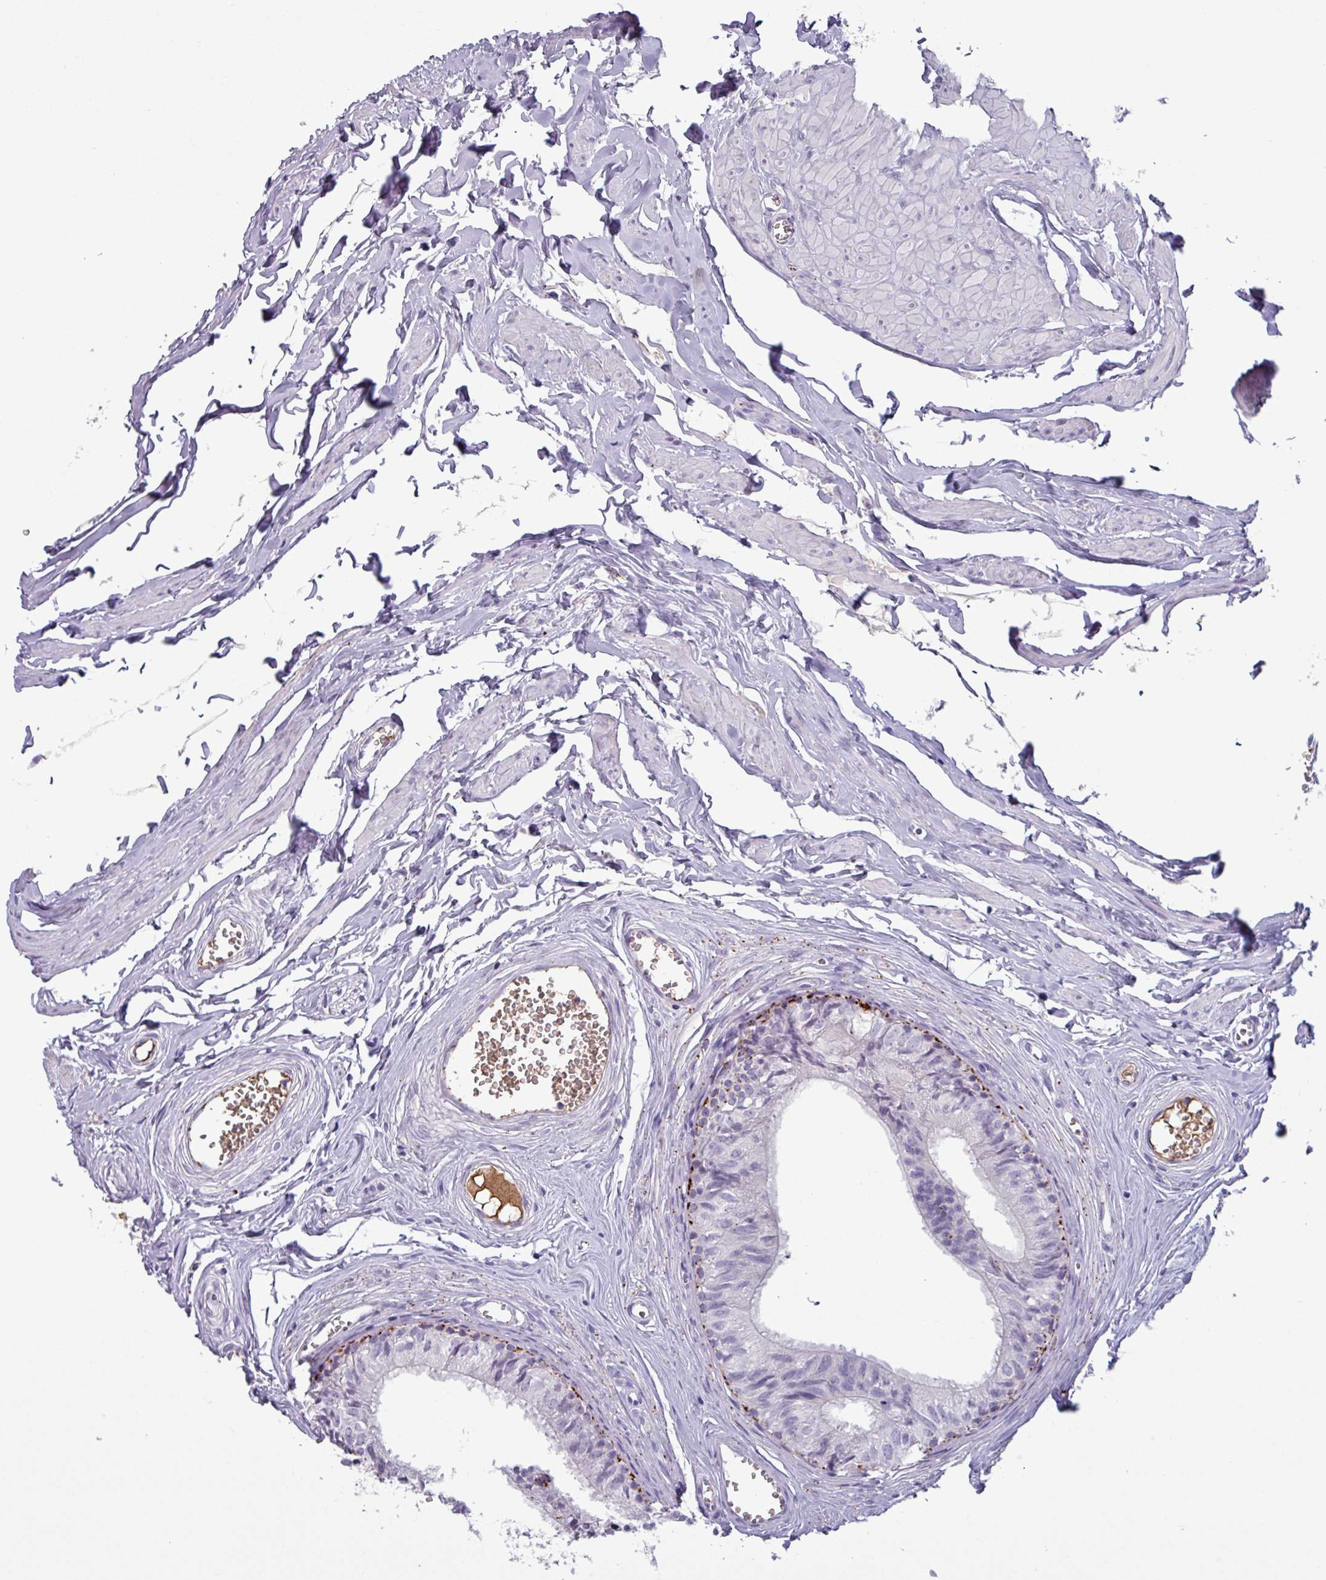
{"staining": {"intensity": "moderate", "quantity": "<25%", "location": "cytoplasmic/membranous"}, "tissue": "epididymis", "cell_type": "Glandular cells", "image_type": "normal", "snomed": [{"axis": "morphology", "description": "Normal tissue, NOS"}, {"axis": "topography", "description": "Epididymis"}], "caption": "The histopathology image shows a brown stain indicating the presence of a protein in the cytoplasmic/membranous of glandular cells in epididymis. (Brightfield microscopy of DAB IHC at high magnification).", "gene": "PLIN2", "patient": {"sex": "male", "age": 36}}